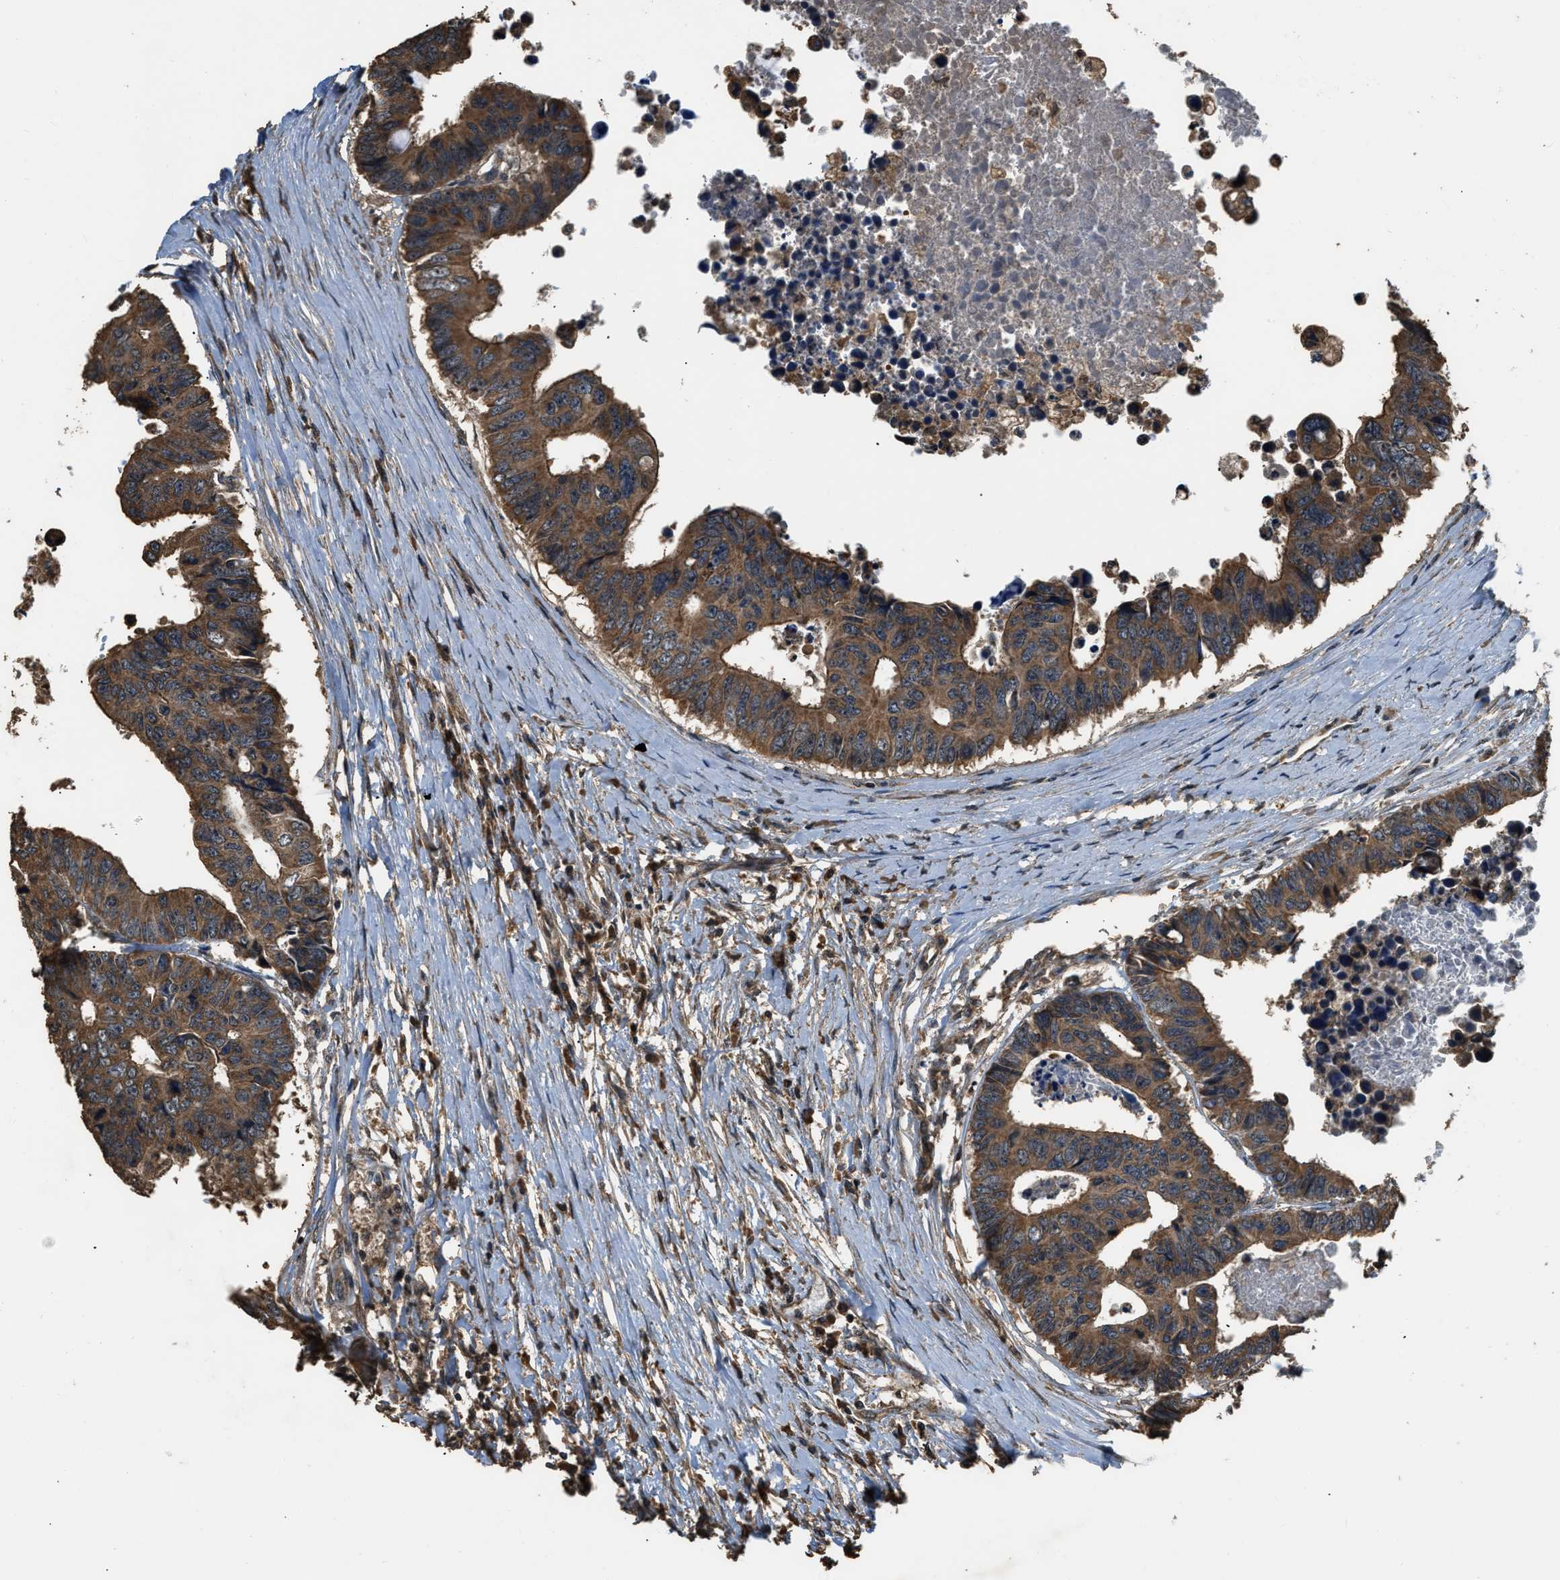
{"staining": {"intensity": "strong", "quantity": ">75%", "location": "cytoplasmic/membranous"}, "tissue": "colorectal cancer", "cell_type": "Tumor cells", "image_type": "cancer", "snomed": [{"axis": "morphology", "description": "Adenocarcinoma, NOS"}, {"axis": "topography", "description": "Rectum"}], "caption": "Tumor cells display high levels of strong cytoplasmic/membranous positivity in about >75% of cells in colorectal cancer (adenocarcinoma).", "gene": "DENND6B", "patient": {"sex": "male", "age": 84}}